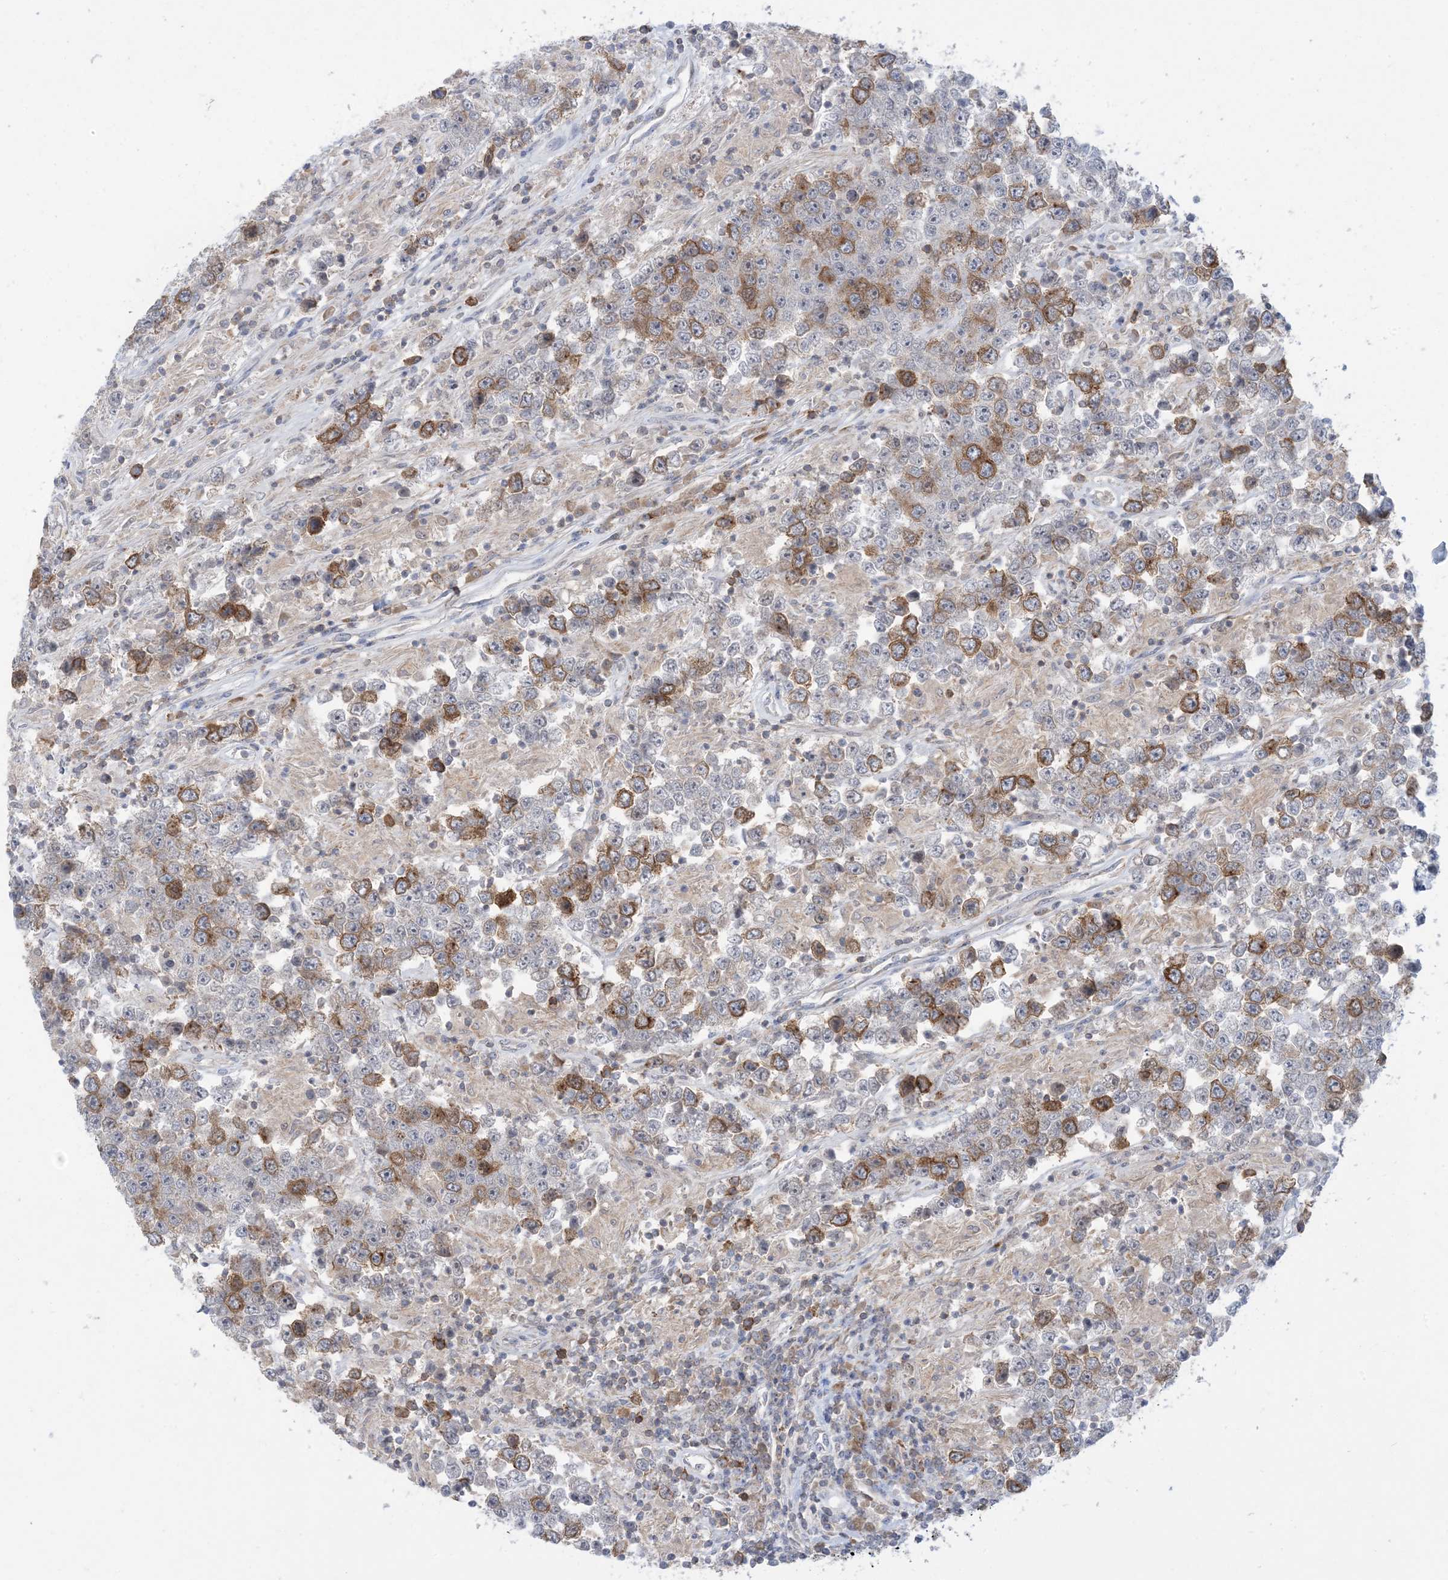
{"staining": {"intensity": "moderate", "quantity": "25%-75%", "location": "cytoplasmic/membranous"}, "tissue": "testis cancer", "cell_type": "Tumor cells", "image_type": "cancer", "snomed": [{"axis": "morphology", "description": "Normal tissue, NOS"}, {"axis": "morphology", "description": "Urothelial carcinoma, High grade"}, {"axis": "morphology", "description": "Seminoma, NOS"}, {"axis": "morphology", "description": "Carcinoma, Embryonal, NOS"}, {"axis": "topography", "description": "Urinary bladder"}, {"axis": "topography", "description": "Testis"}], "caption": "Brown immunohistochemical staining in testis embryonal carcinoma exhibits moderate cytoplasmic/membranous positivity in approximately 25%-75% of tumor cells. Using DAB (3,3'-diaminobenzidine) (brown) and hematoxylin (blue) stains, captured at high magnification using brightfield microscopy.", "gene": "AOC1", "patient": {"sex": "male", "age": 41}}